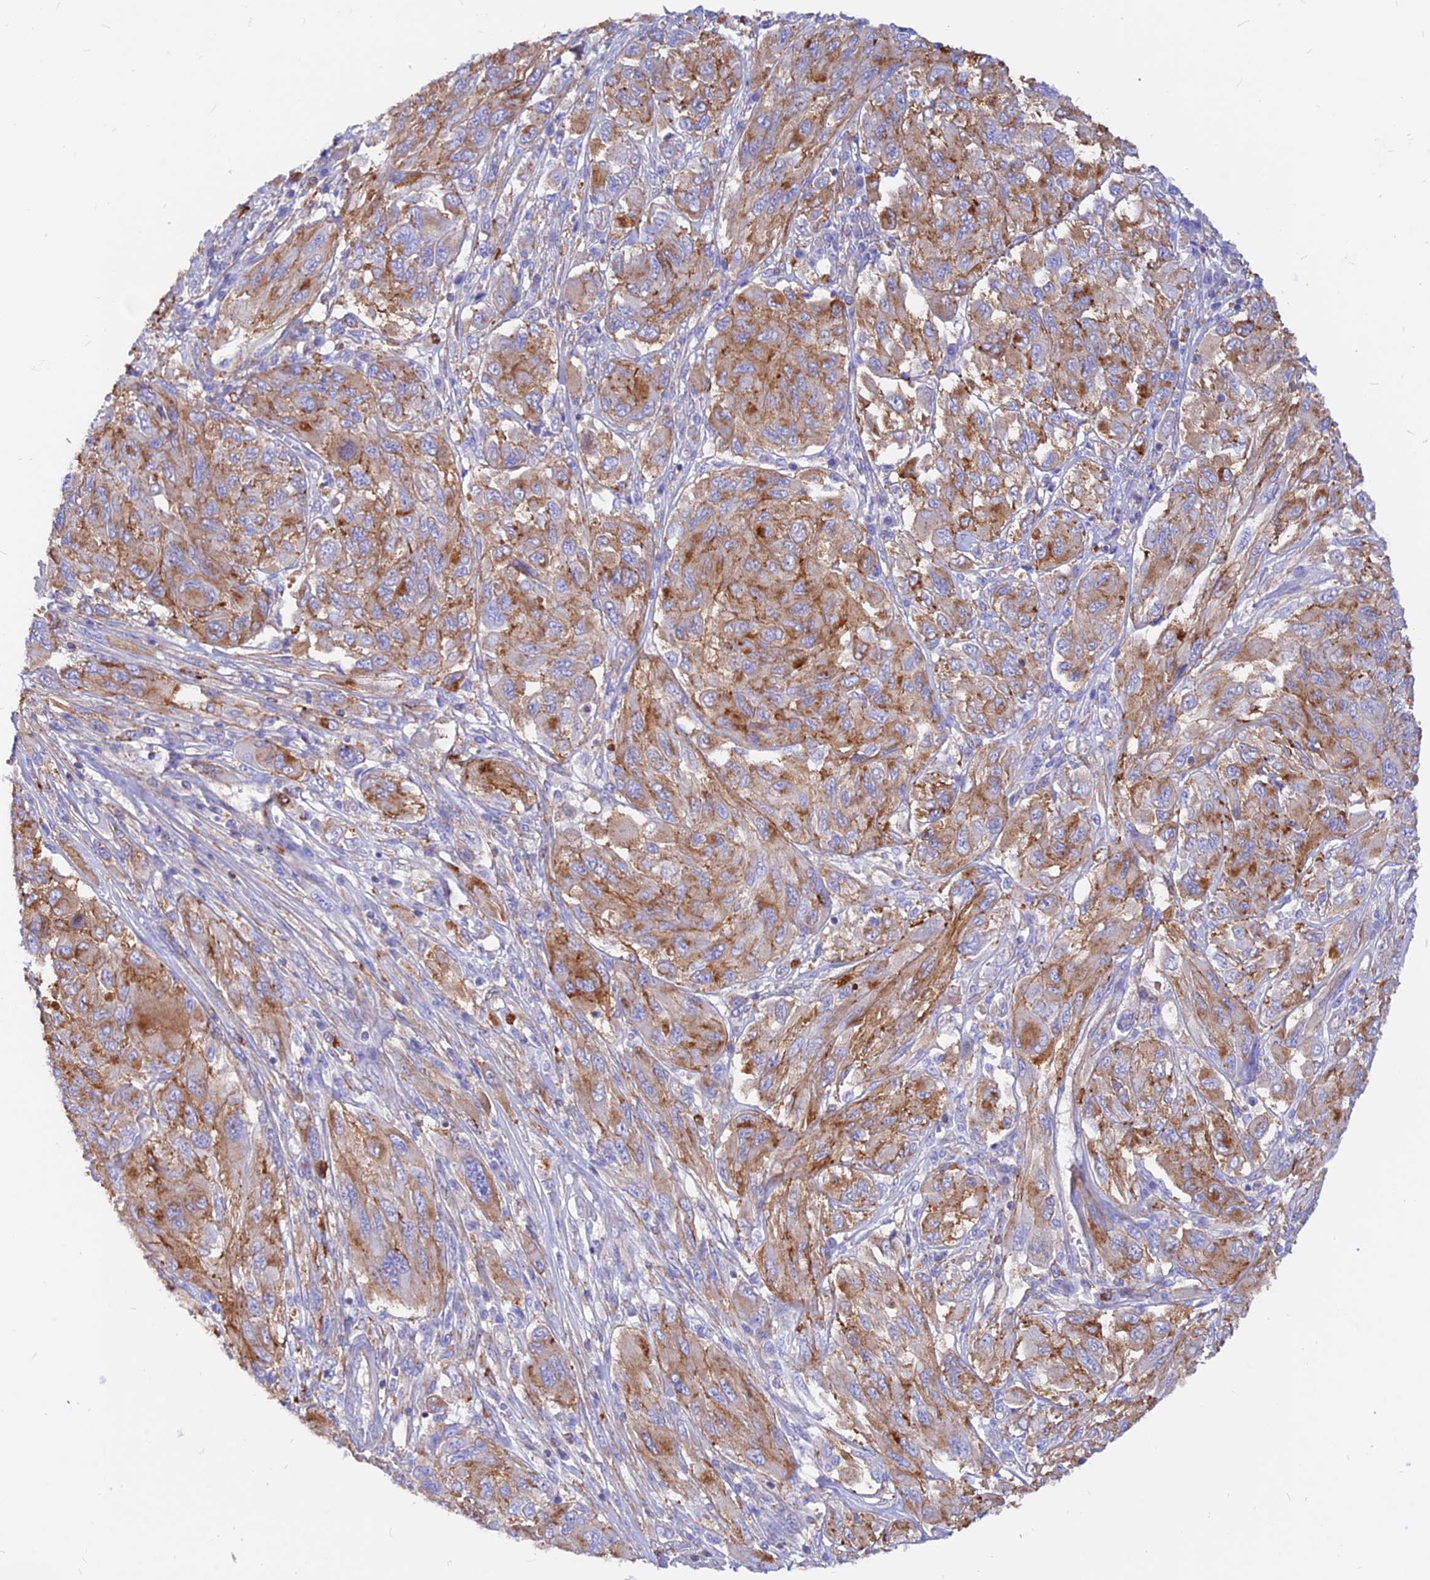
{"staining": {"intensity": "moderate", "quantity": ">75%", "location": "cytoplasmic/membranous"}, "tissue": "melanoma", "cell_type": "Tumor cells", "image_type": "cancer", "snomed": [{"axis": "morphology", "description": "Malignant melanoma, NOS"}, {"axis": "topography", "description": "Skin"}], "caption": "Immunohistochemical staining of human malignant melanoma reveals moderate cytoplasmic/membranous protein positivity in approximately >75% of tumor cells.", "gene": "AGTRAP", "patient": {"sex": "female", "age": 91}}